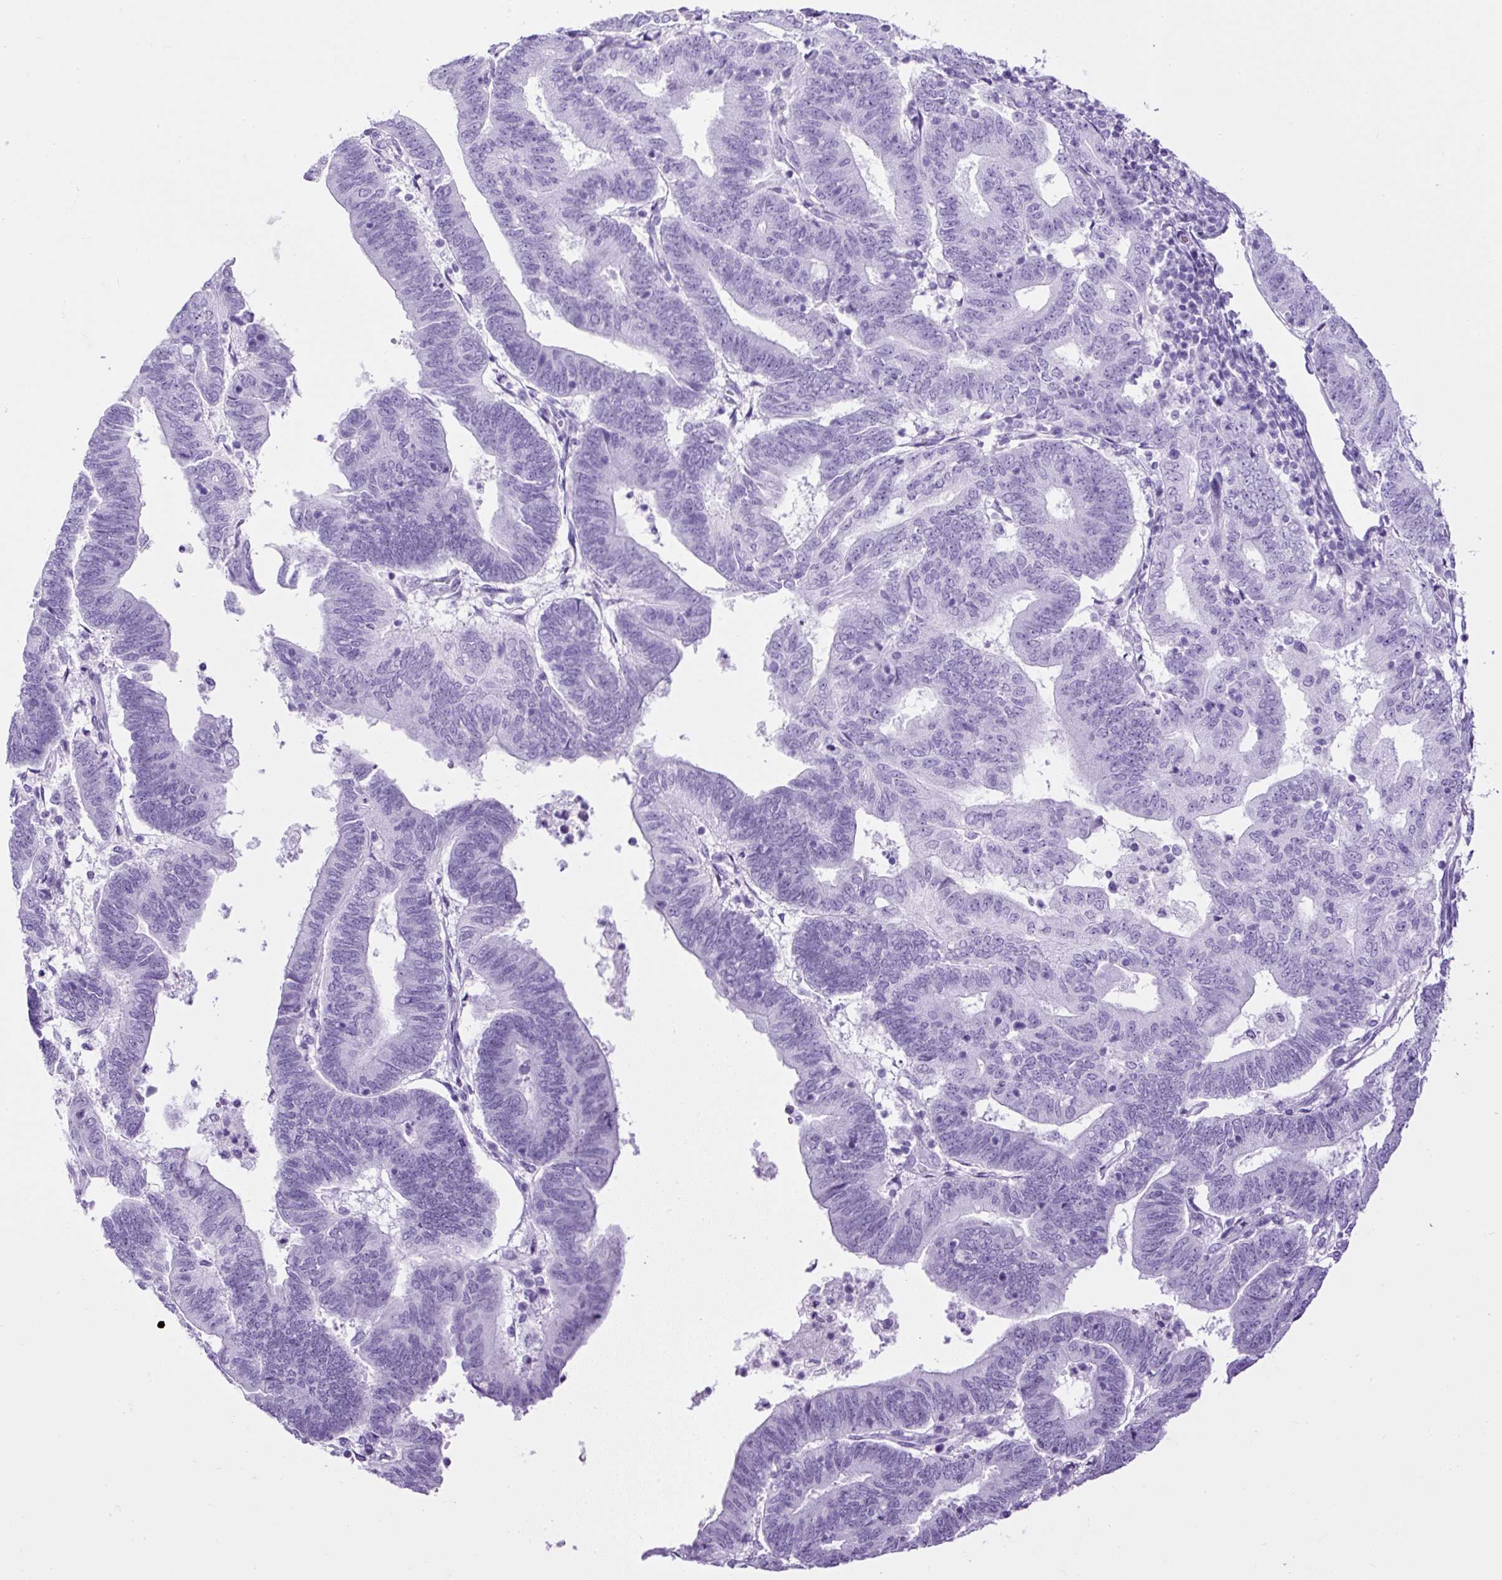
{"staining": {"intensity": "negative", "quantity": "none", "location": "none"}, "tissue": "endometrial cancer", "cell_type": "Tumor cells", "image_type": "cancer", "snomed": [{"axis": "morphology", "description": "Adenocarcinoma, NOS"}, {"axis": "topography", "description": "Endometrium"}], "caption": "The image exhibits no significant staining in tumor cells of endometrial cancer.", "gene": "CEL", "patient": {"sex": "female", "age": 70}}